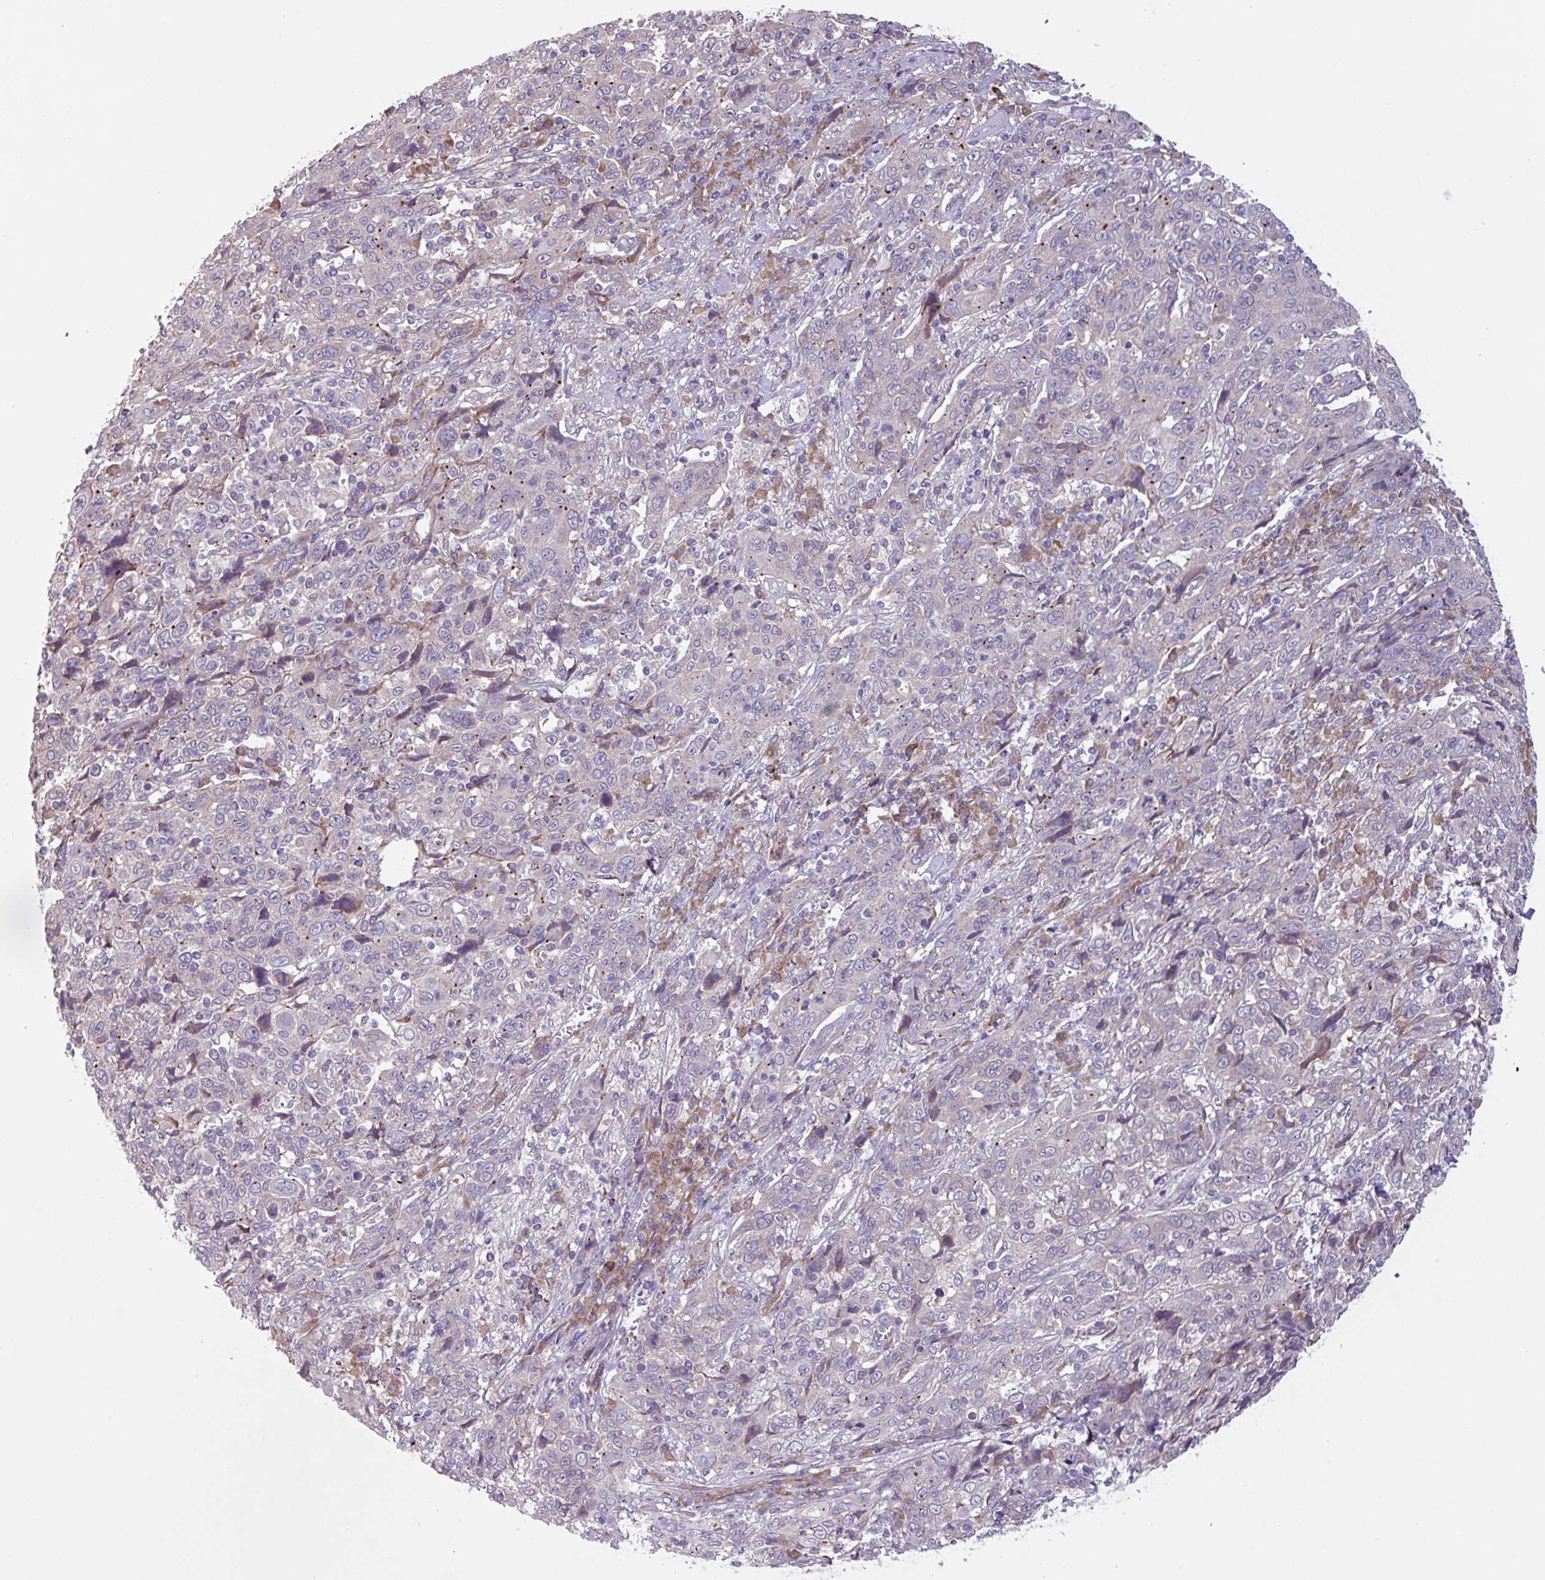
{"staining": {"intensity": "negative", "quantity": "none", "location": "none"}, "tissue": "cervical cancer", "cell_type": "Tumor cells", "image_type": "cancer", "snomed": [{"axis": "morphology", "description": "Squamous cell carcinoma, NOS"}, {"axis": "topography", "description": "Cervix"}], "caption": "Immunohistochemistry photomicrograph of neoplastic tissue: cervical cancer (squamous cell carcinoma) stained with DAB exhibits no significant protein staining in tumor cells.", "gene": "C20orf27", "patient": {"sex": "female", "age": 46}}